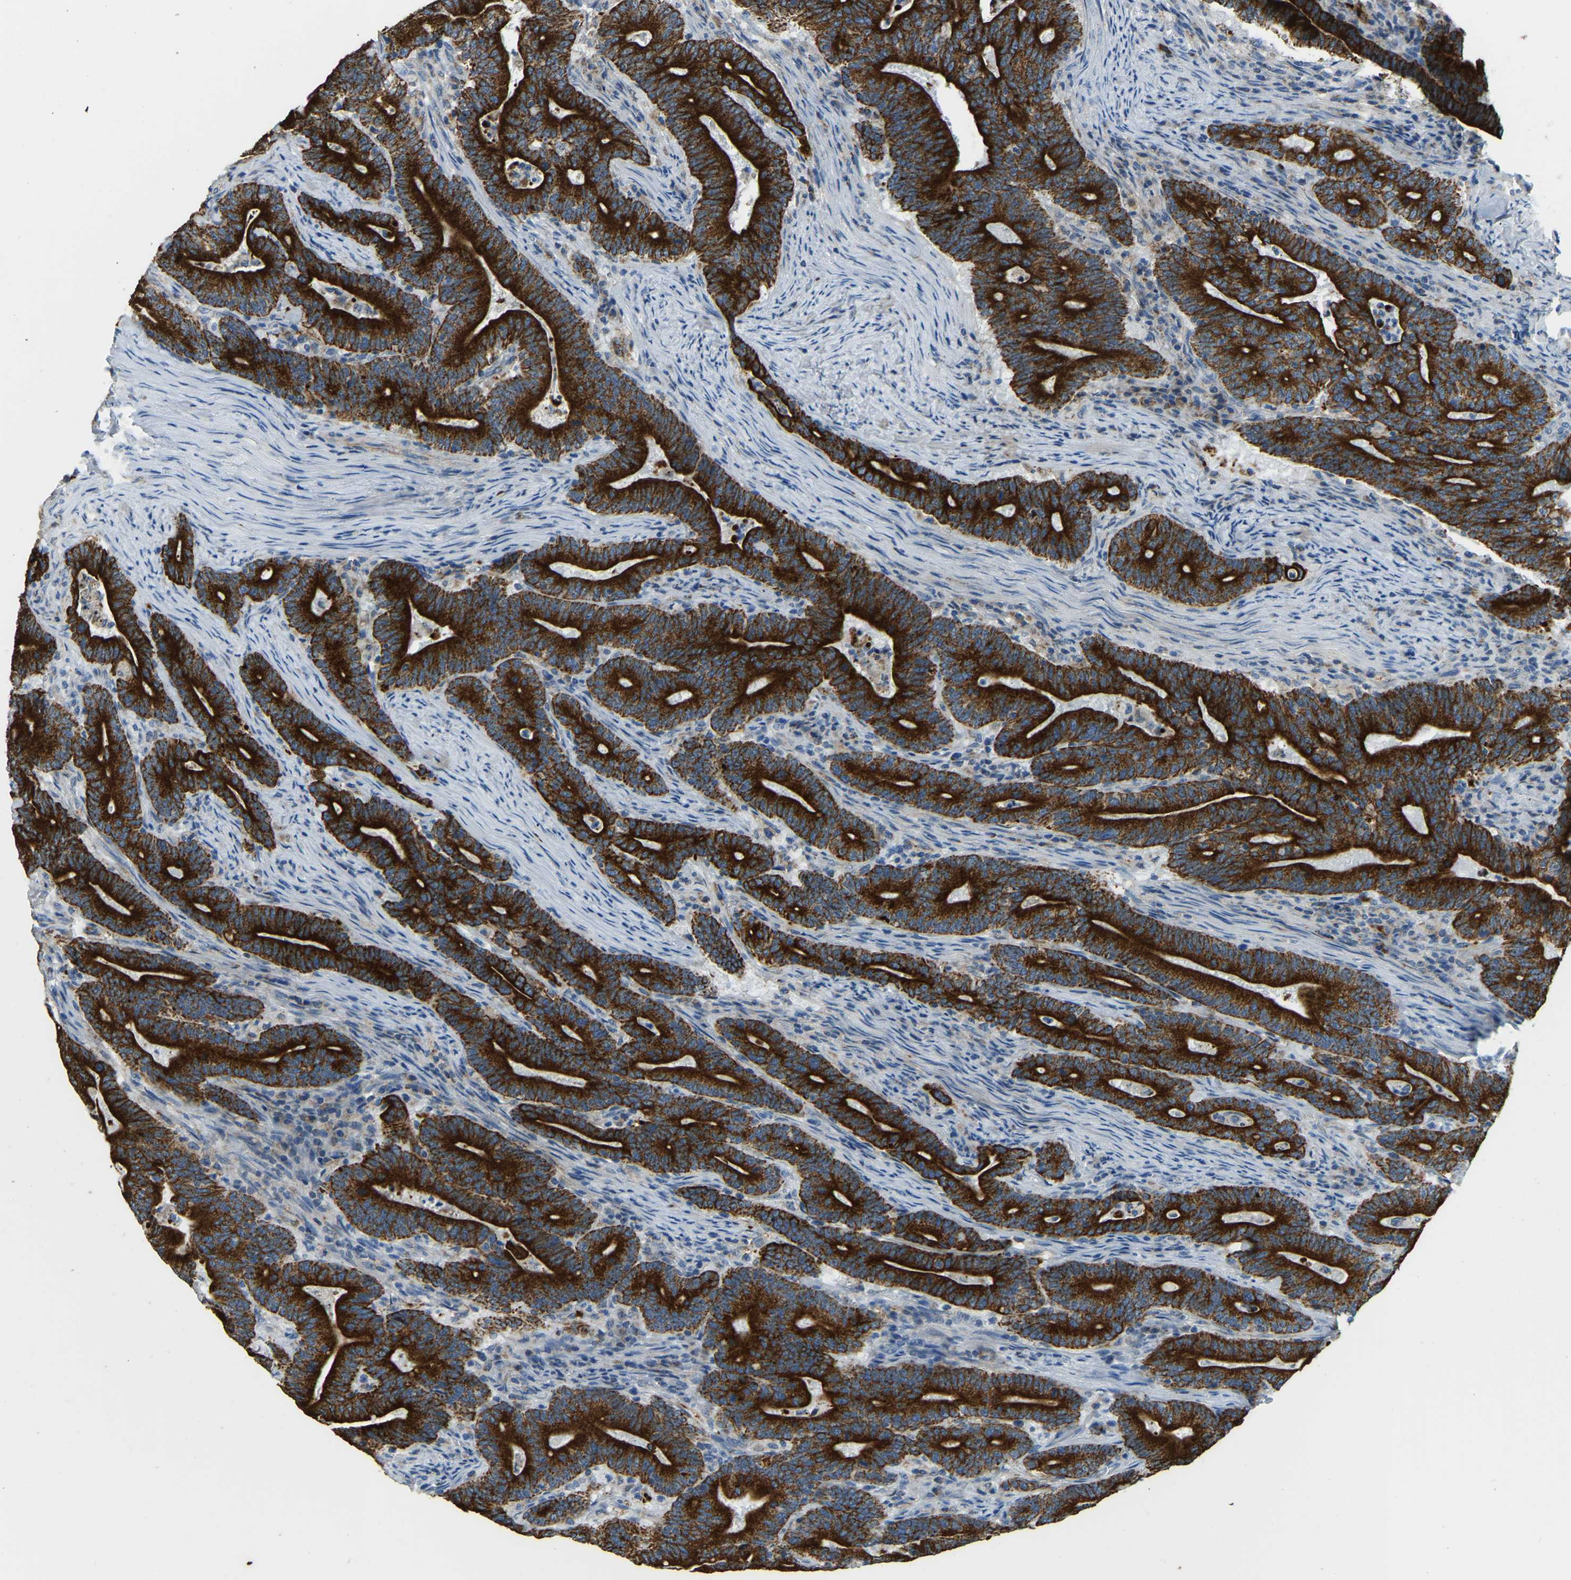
{"staining": {"intensity": "strong", "quantity": ">75%", "location": "cytoplasmic/membranous"}, "tissue": "colorectal cancer", "cell_type": "Tumor cells", "image_type": "cancer", "snomed": [{"axis": "morphology", "description": "Adenocarcinoma, NOS"}, {"axis": "topography", "description": "Colon"}], "caption": "There is high levels of strong cytoplasmic/membranous expression in tumor cells of adenocarcinoma (colorectal), as demonstrated by immunohistochemical staining (brown color).", "gene": "ZNF200", "patient": {"sex": "female", "age": 66}}